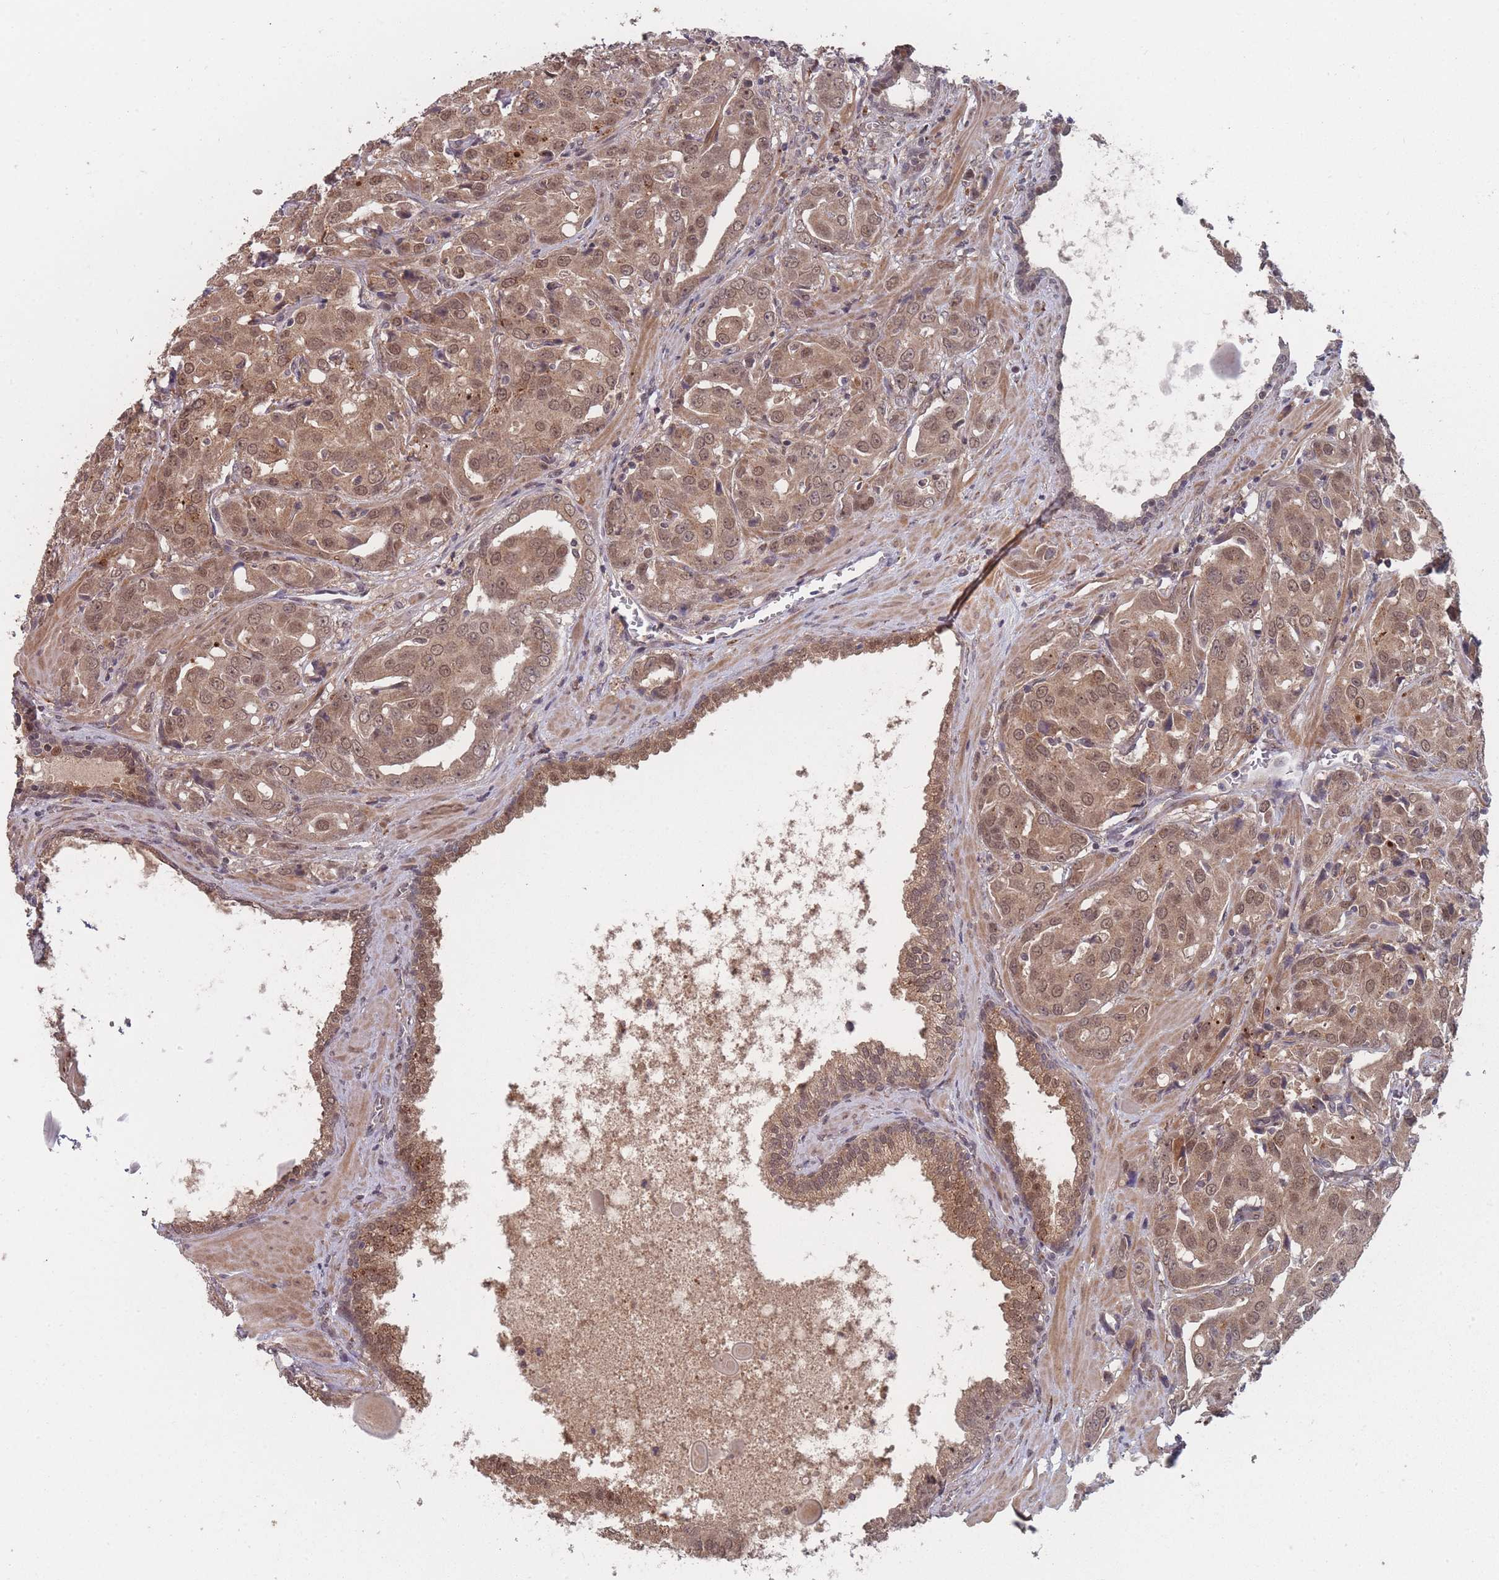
{"staining": {"intensity": "moderate", "quantity": ">75%", "location": "cytoplasmic/membranous,nuclear"}, "tissue": "prostate cancer", "cell_type": "Tumor cells", "image_type": "cancer", "snomed": [{"axis": "morphology", "description": "Adenocarcinoma, High grade"}, {"axis": "topography", "description": "Prostate"}], "caption": "Immunohistochemistry histopathology image of human prostate cancer stained for a protein (brown), which shows medium levels of moderate cytoplasmic/membranous and nuclear expression in about >75% of tumor cells.", "gene": "CNTRL", "patient": {"sex": "male", "age": 68}}